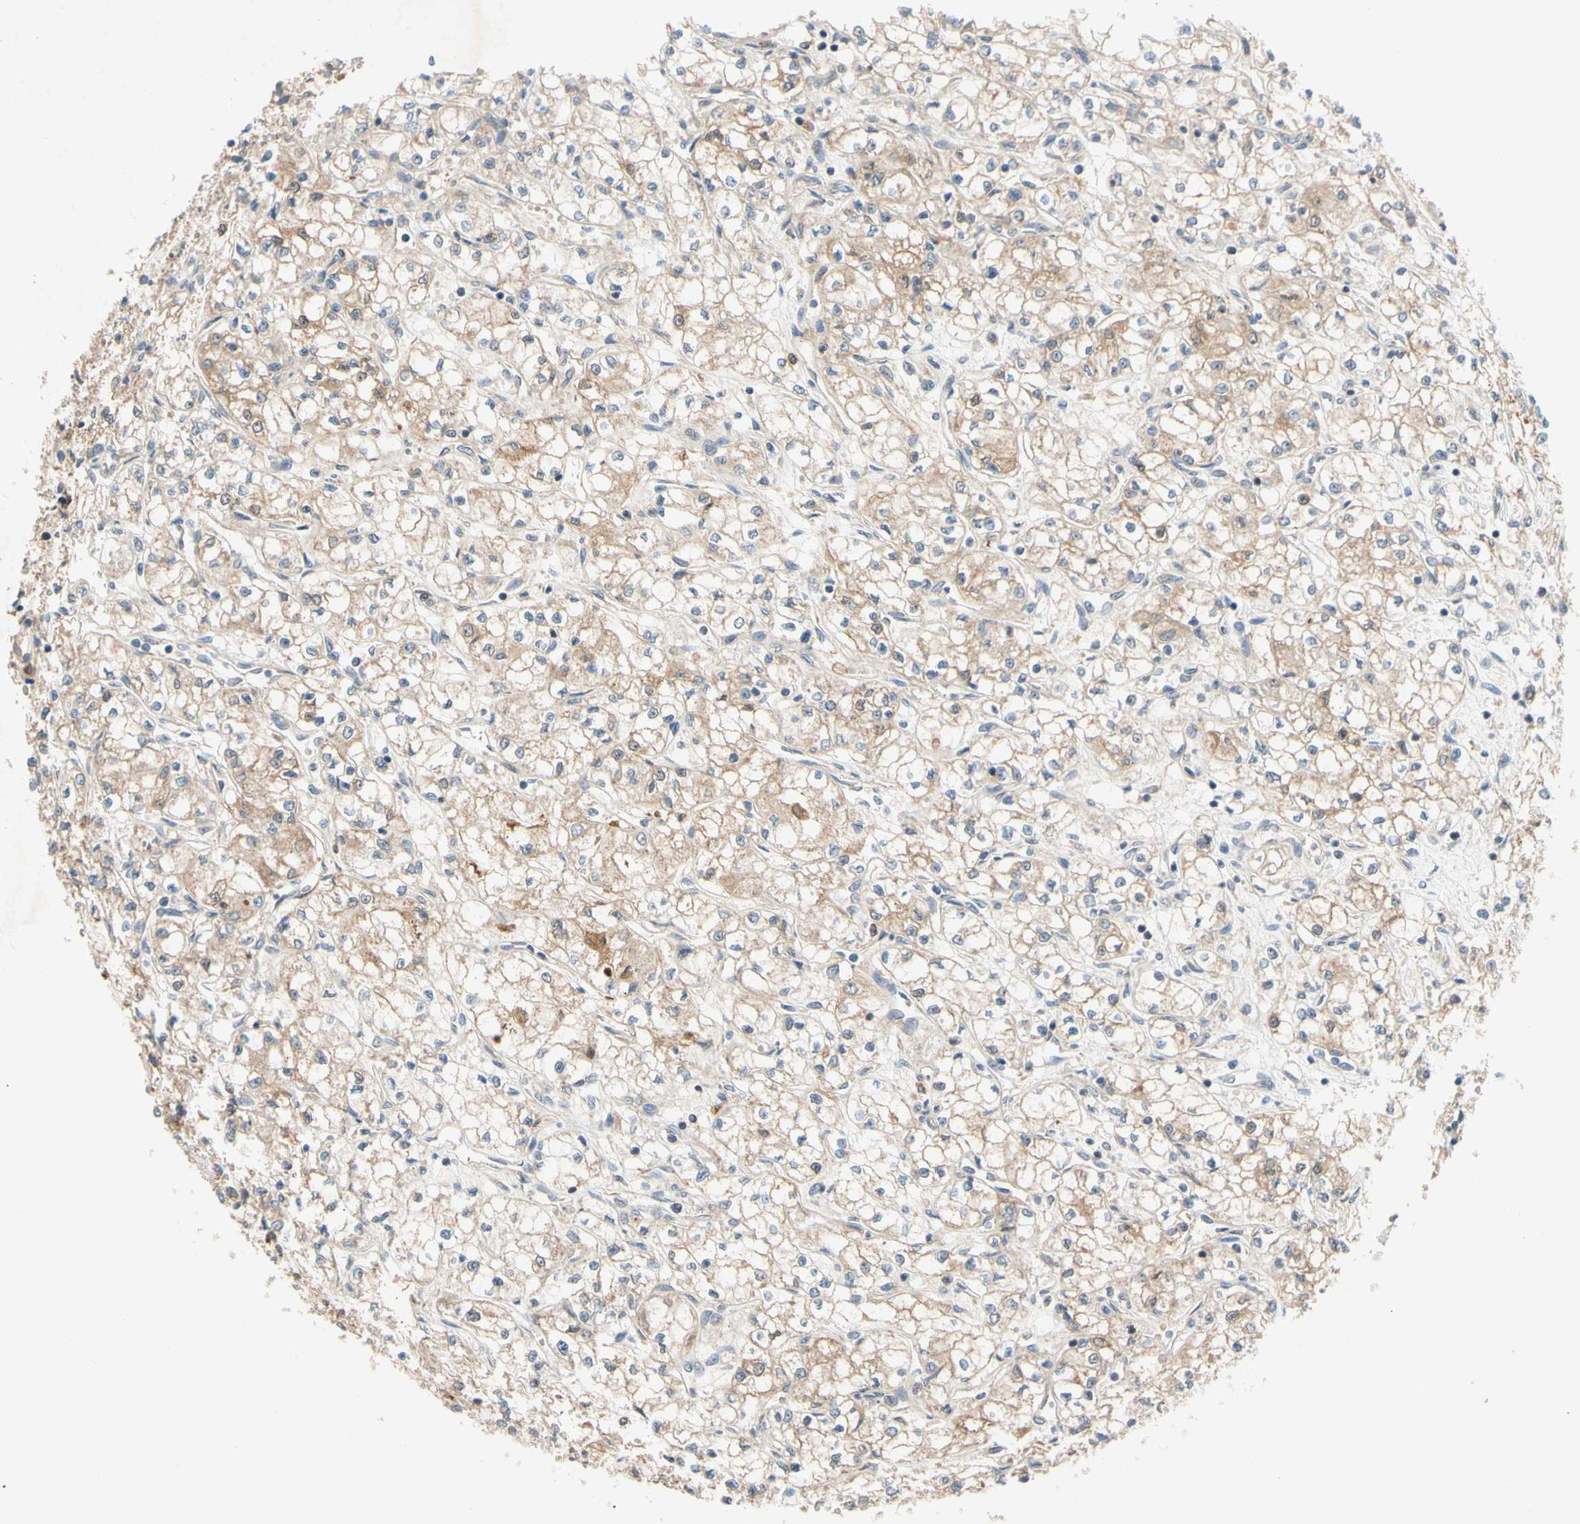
{"staining": {"intensity": "weak", "quantity": "25%-75%", "location": "cytoplasmic/membranous"}, "tissue": "renal cancer", "cell_type": "Tumor cells", "image_type": "cancer", "snomed": [{"axis": "morphology", "description": "Normal tissue, NOS"}, {"axis": "morphology", "description": "Adenocarcinoma, NOS"}, {"axis": "topography", "description": "Kidney"}], "caption": "Renal adenocarcinoma tissue shows weak cytoplasmic/membranous expression in approximately 25%-75% of tumor cells, visualized by immunohistochemistry. (Brightfield microscopy of DAB IHC at high magnification).", "gene": "MBTPS2", "patient": {"sex": "male", "age": 59}}